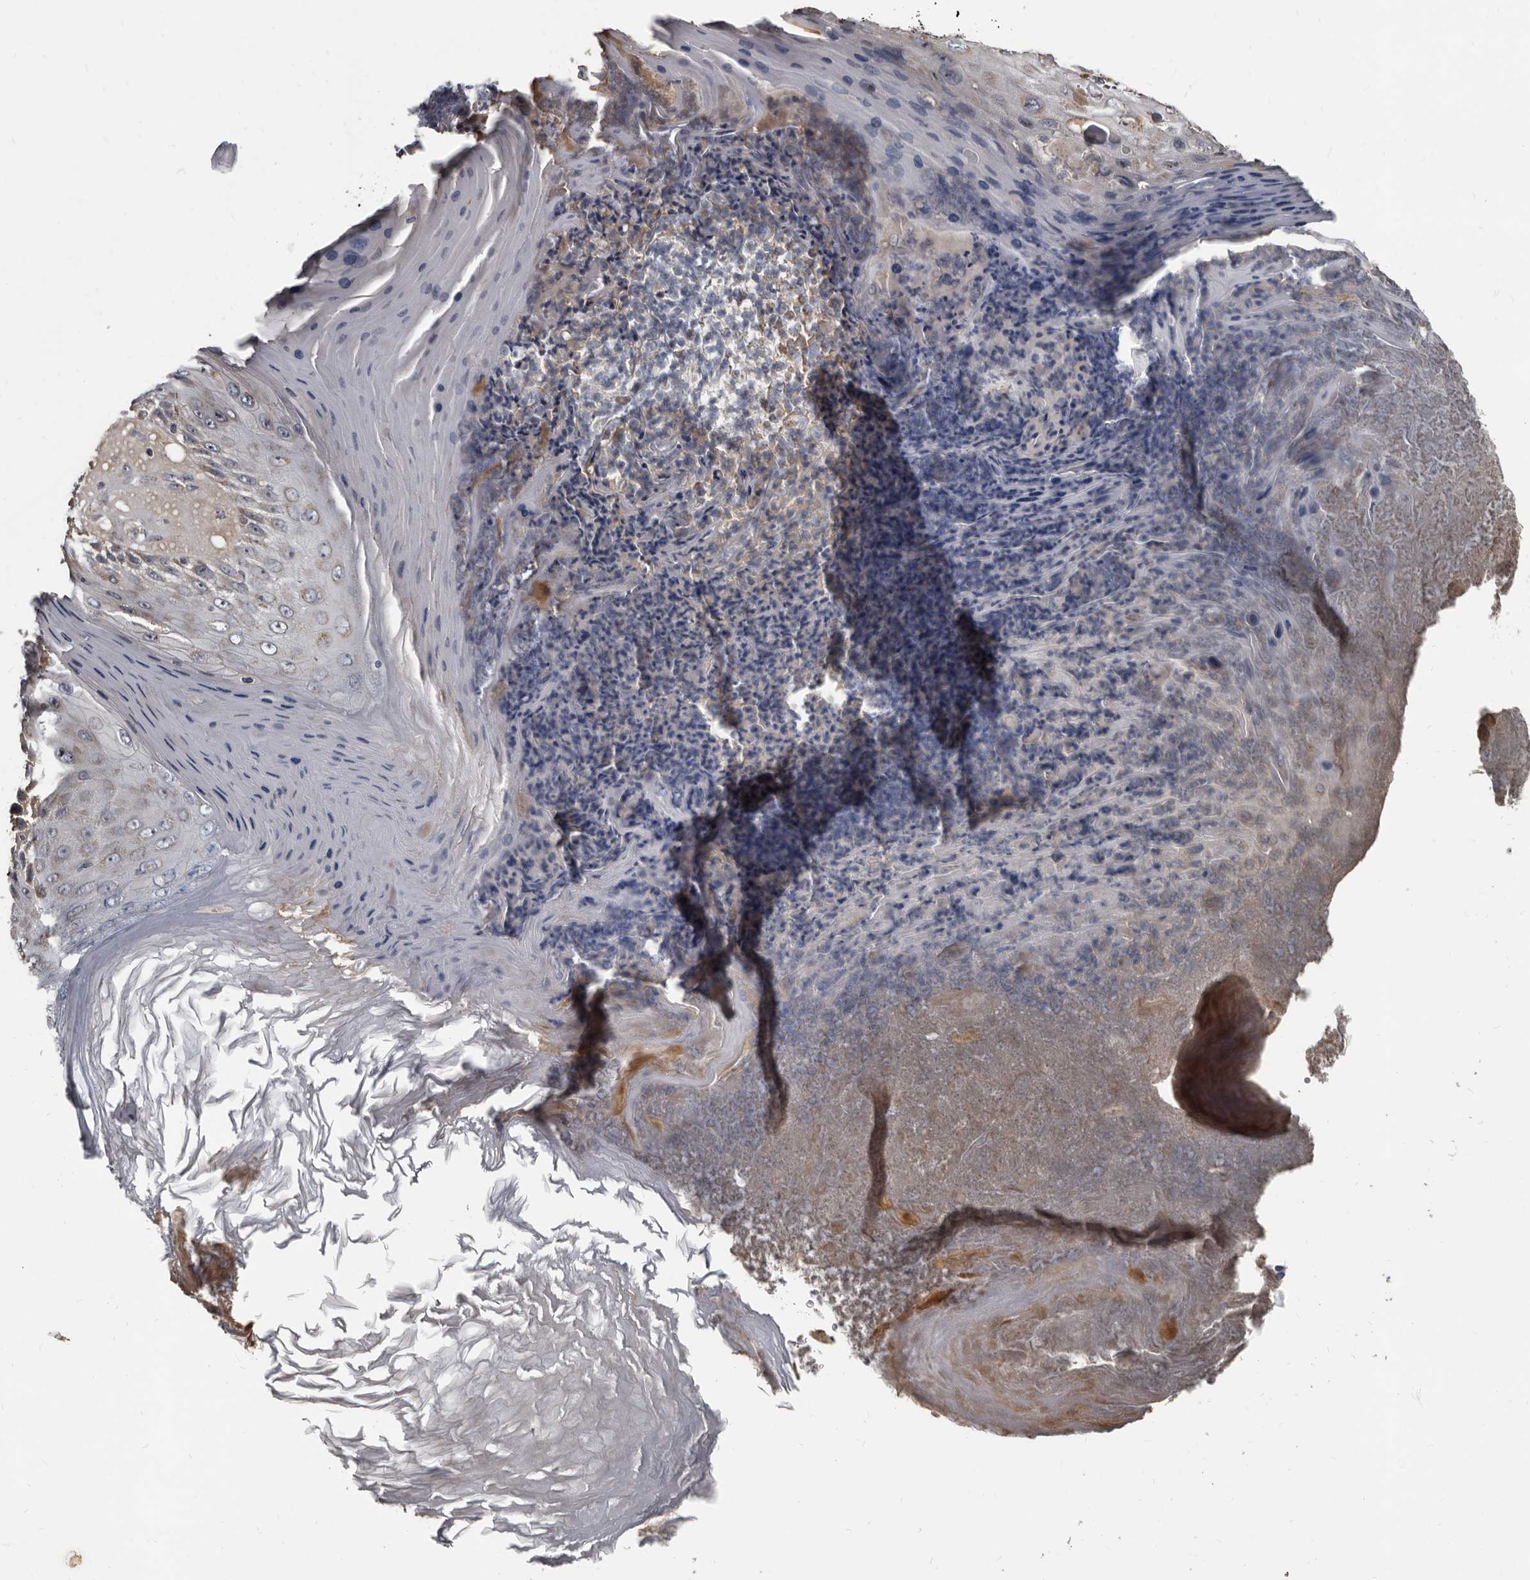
{"staining": {"intensity": "negative", "quantity": "none", "location": "none"}, "tissue": "skin cancer", "cell_type": "Tumor cells", "image_type": "cancer", "snomed": [{"axis": "morphology", "description": "Squamous cell carcinoma, NOS"}, {"axis": "topography", "description": "Skin"}], "caption": "Skin cancer was stained to show a protein in brown. There is no significant expression in tumor cells. (DAB (3,3'-diaminobenzidine) immunohistochemistry (IHC) visualized using brightfield microscopy, high magnification).", "gene": "GREB1", "patient": {"sex": "female", "age": 88}}